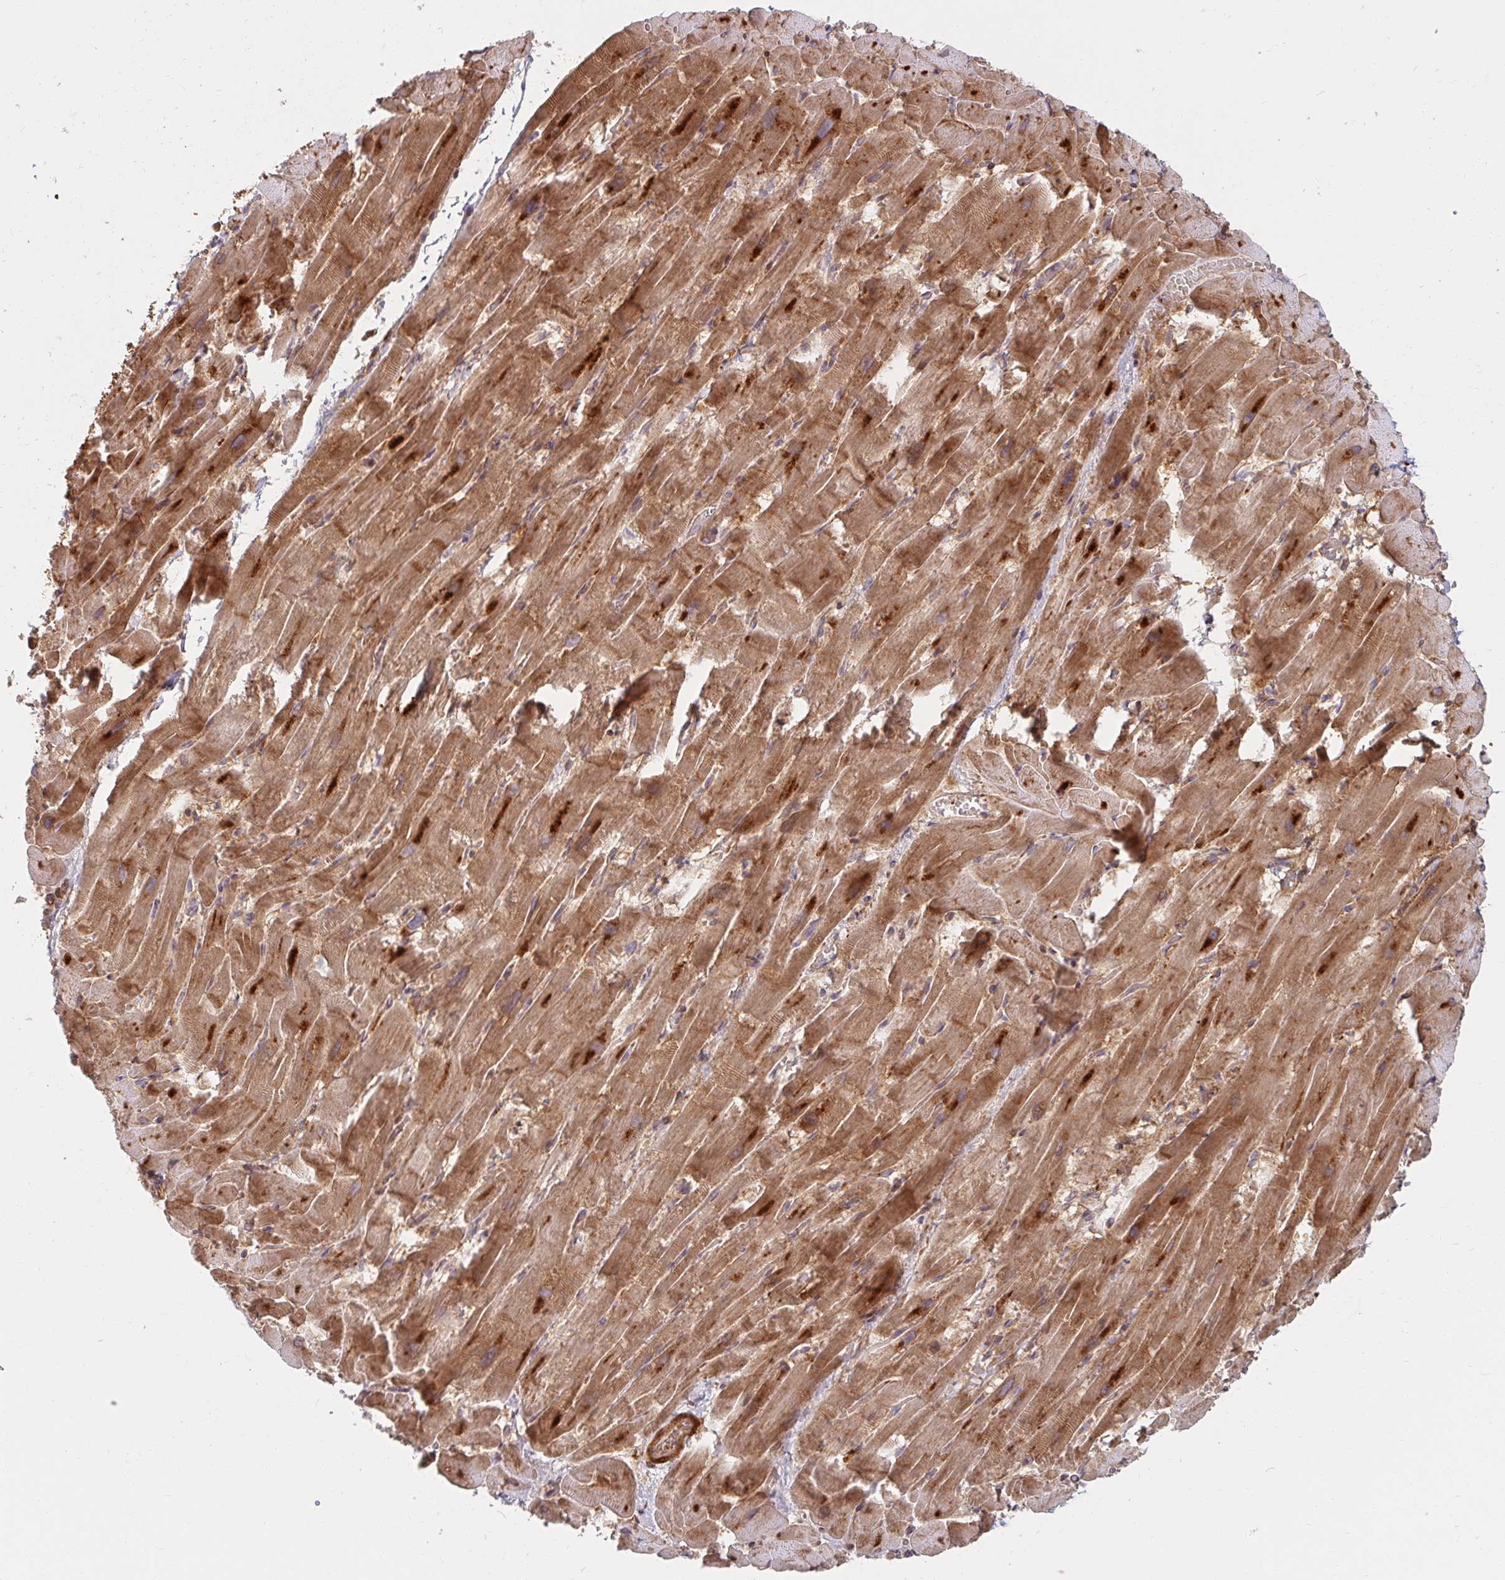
{"staining": {"intensity": "moderate", "quantity": ">75%", "location": "cytoplasmic/membranous"}, "tissue": "heart muscle", "cell_type": "Cardiomyocytes", "image_type": "normal", "snomed": [{"axis": "morphology", "description": "Normal tissue, NOS"}, {"axis": "topography", "description": "Heart"}], "caption": "This is a photomicrograph of immunohistochemistry staining of benign heart muscle, which shows moderate staining in the cytoplasmic/membranous of cardiomyocytes.", "gene": "BTF3", "patient": {"sex": "male", "age": 37}}